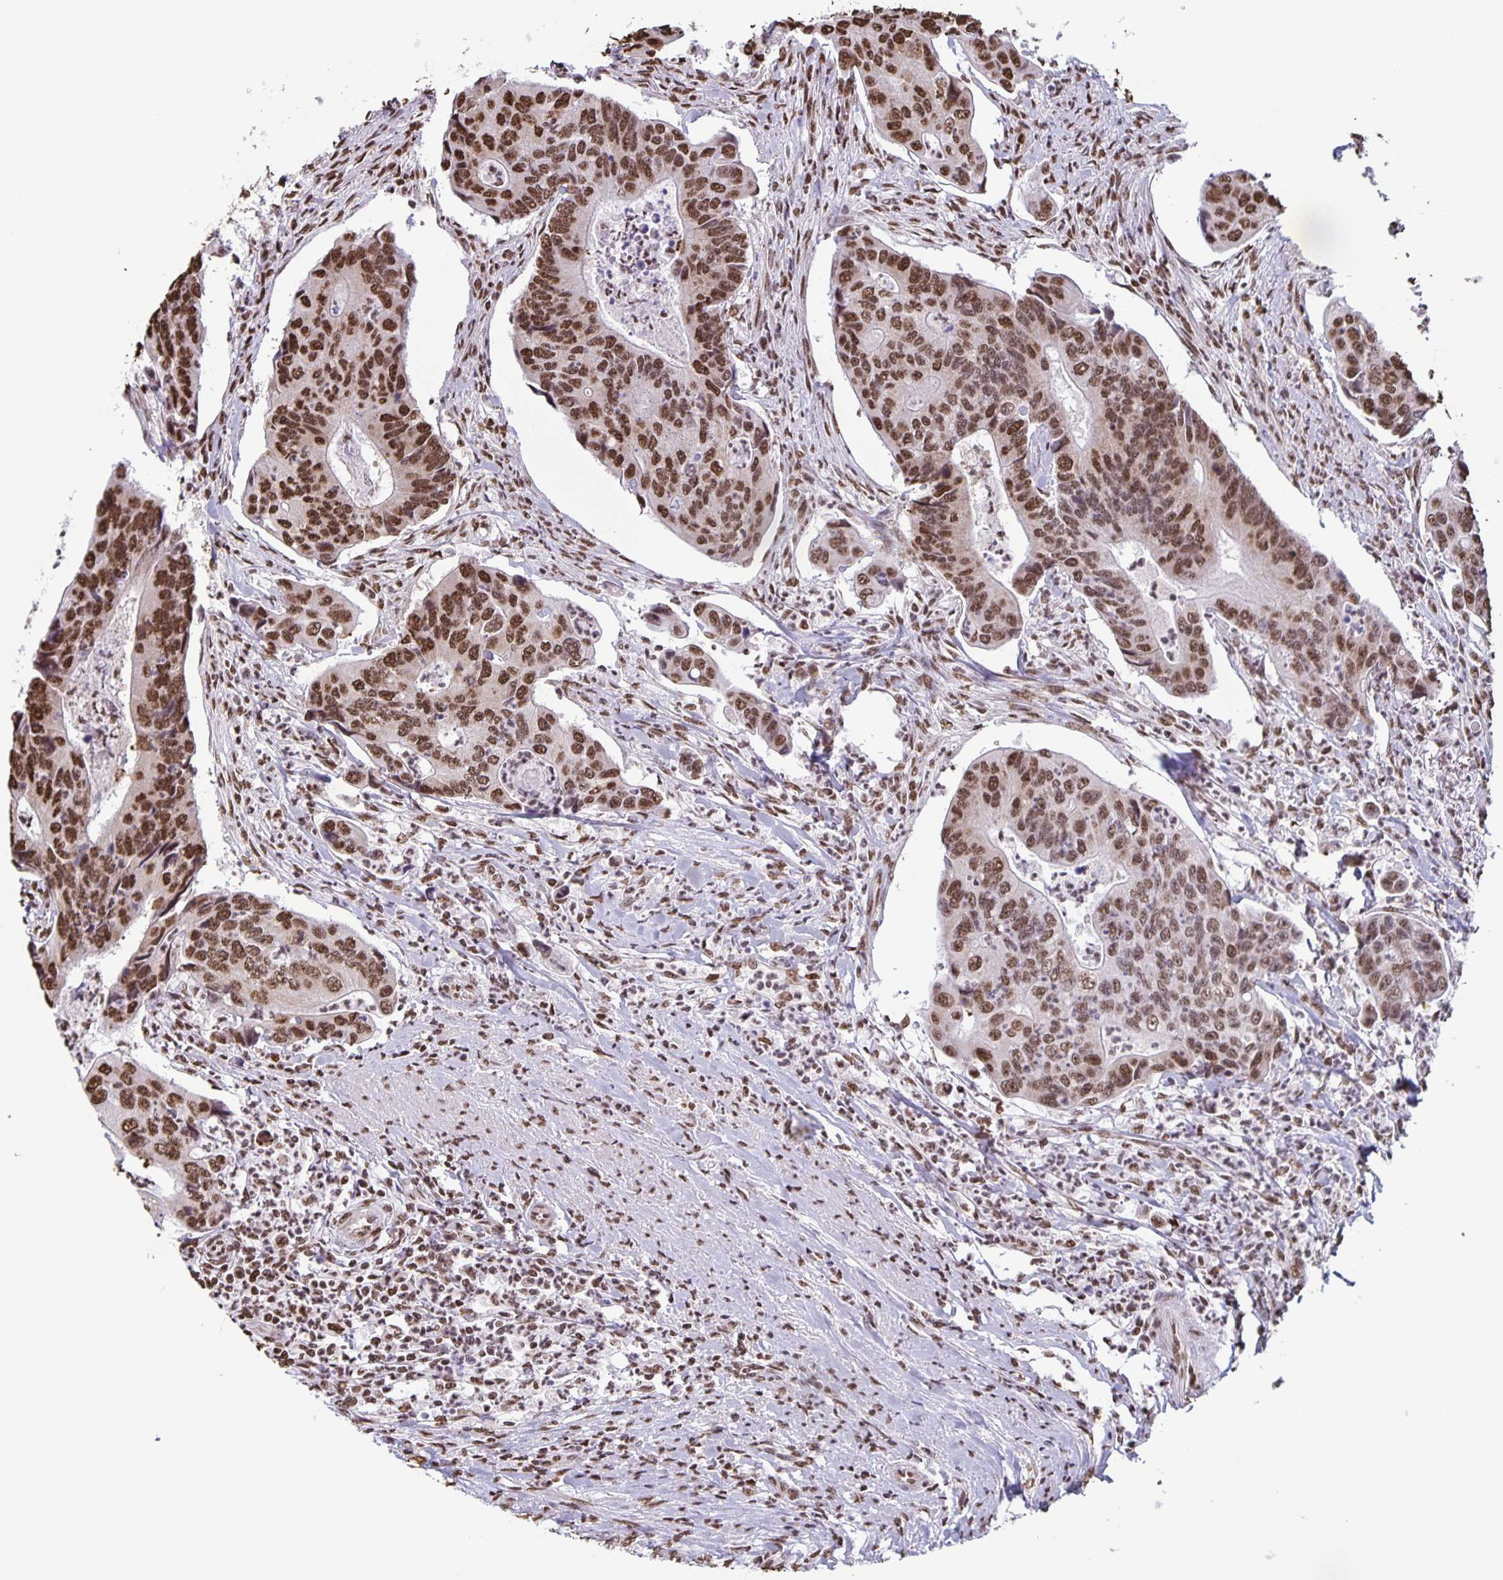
{"staining": {"intensity": "moderate", "quantity": ">75%", "location": "nuclear"}, "tissue": "colorectal cancer", "cell_type": "Tumor cells", "image_type": "cancer", "snomed": [{"axis": "morphology", "description": "Adenocarcinoma, NOS"}, {"axis": "topography", "description": "Colon"}], "caption": "Human colorectal cancer (adenocarcinoma) stained with a brown dye shows moderate nuclear positive positivity in about >75% of tumor cells.", "gene": "DUT", "patient": {"sex": "female", "age": 67}}